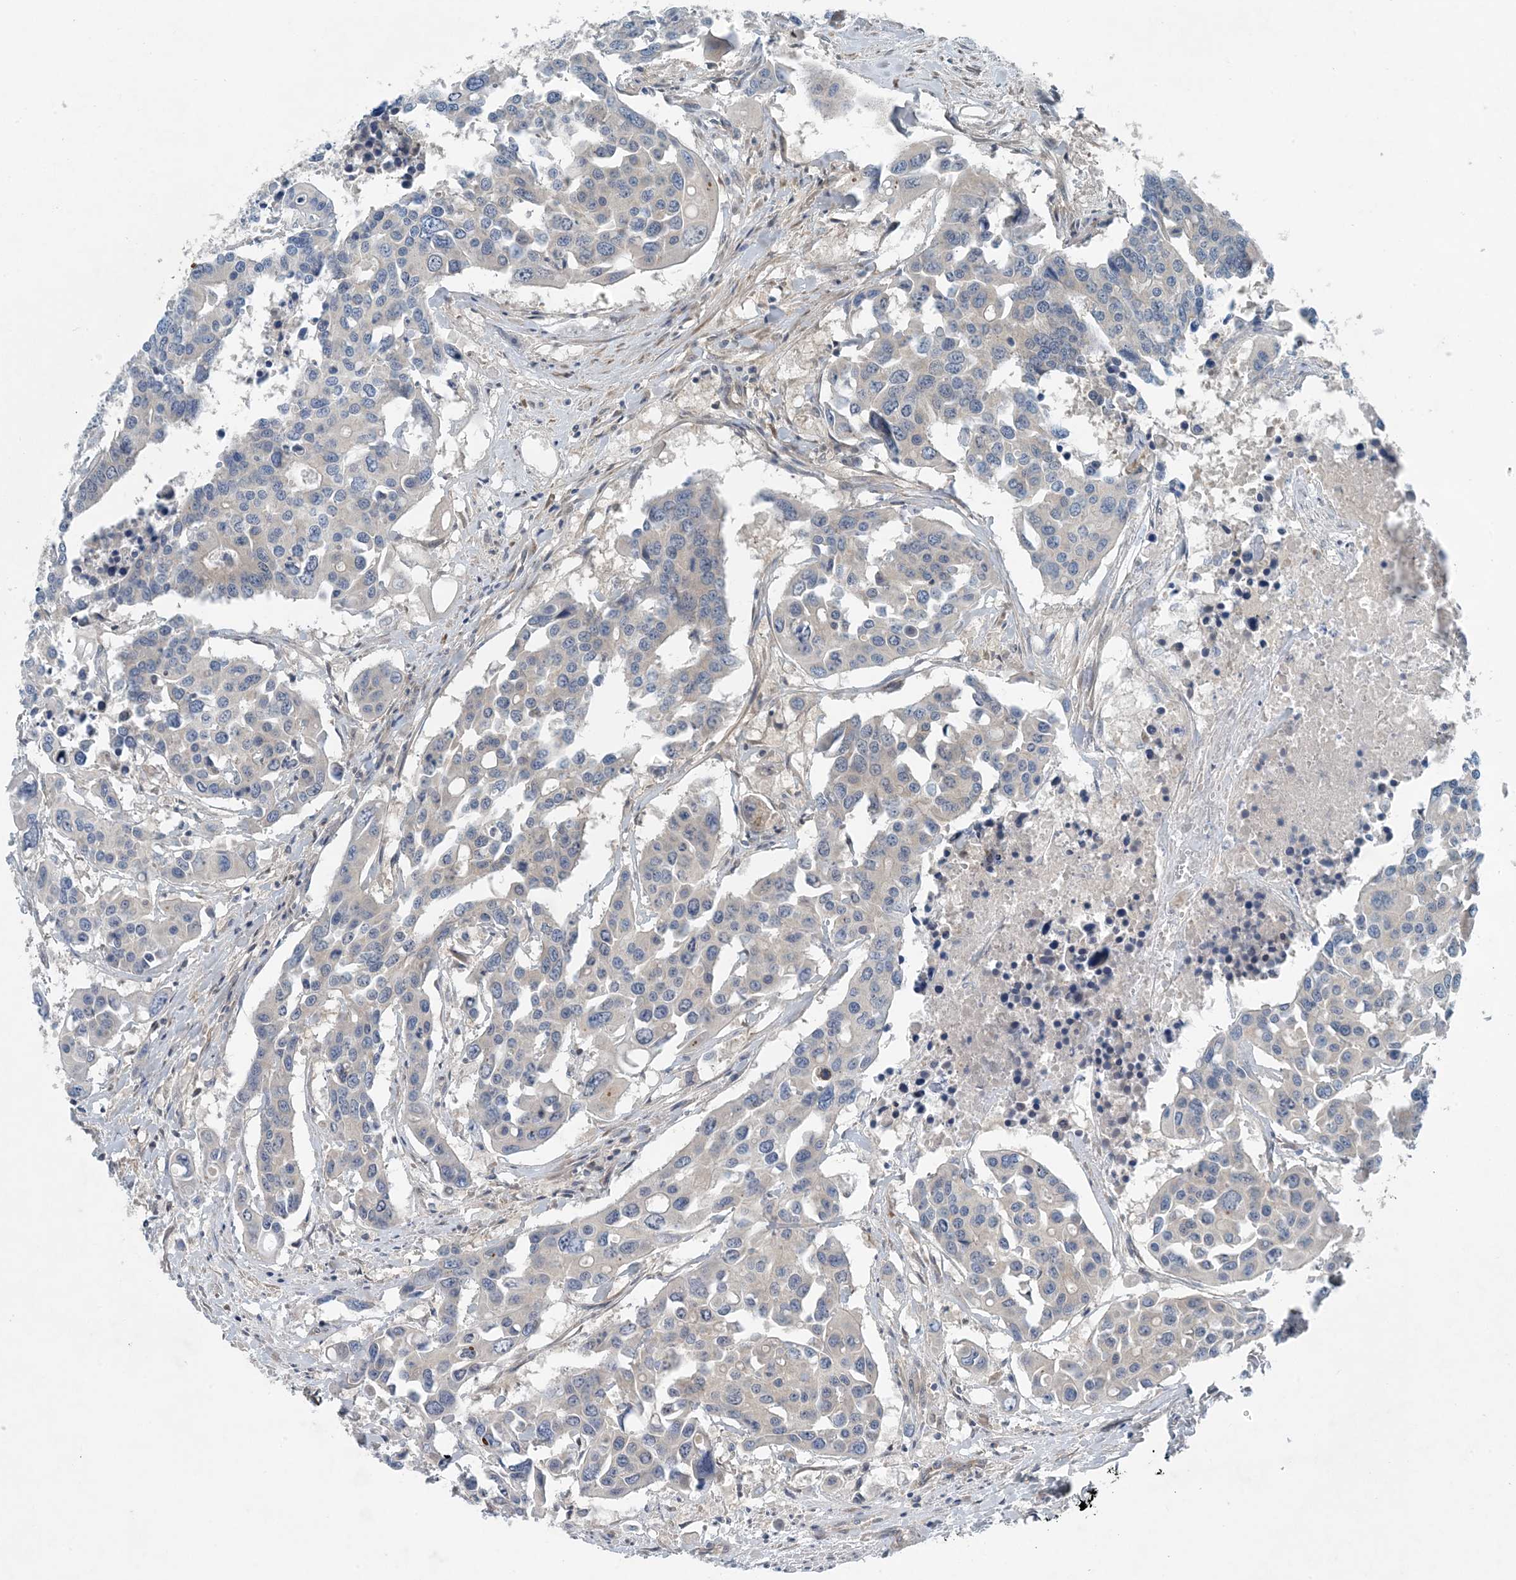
{"staining": {"intensity": "negative", "quantity": "none", "location": "none"}, "tissue": "colorectal cancer", "cell_type": "Tumor cells", "image_type": "cancer", "snomed": [{"axis": "morphology", "description": "Adenocarcinoma, NOS"}, {"axis": "topography", "description": "Colon"}], "caption": "DAB immunohistochemical staining of colorectal adenocarcinoma exhibits no significant positivity in tumor cells. (DAB immunohistochemistry (IHC) with hematoxylin counter stain).", "gene": "HIKESHI", "patient": {"sex": "male", "age": 77}}